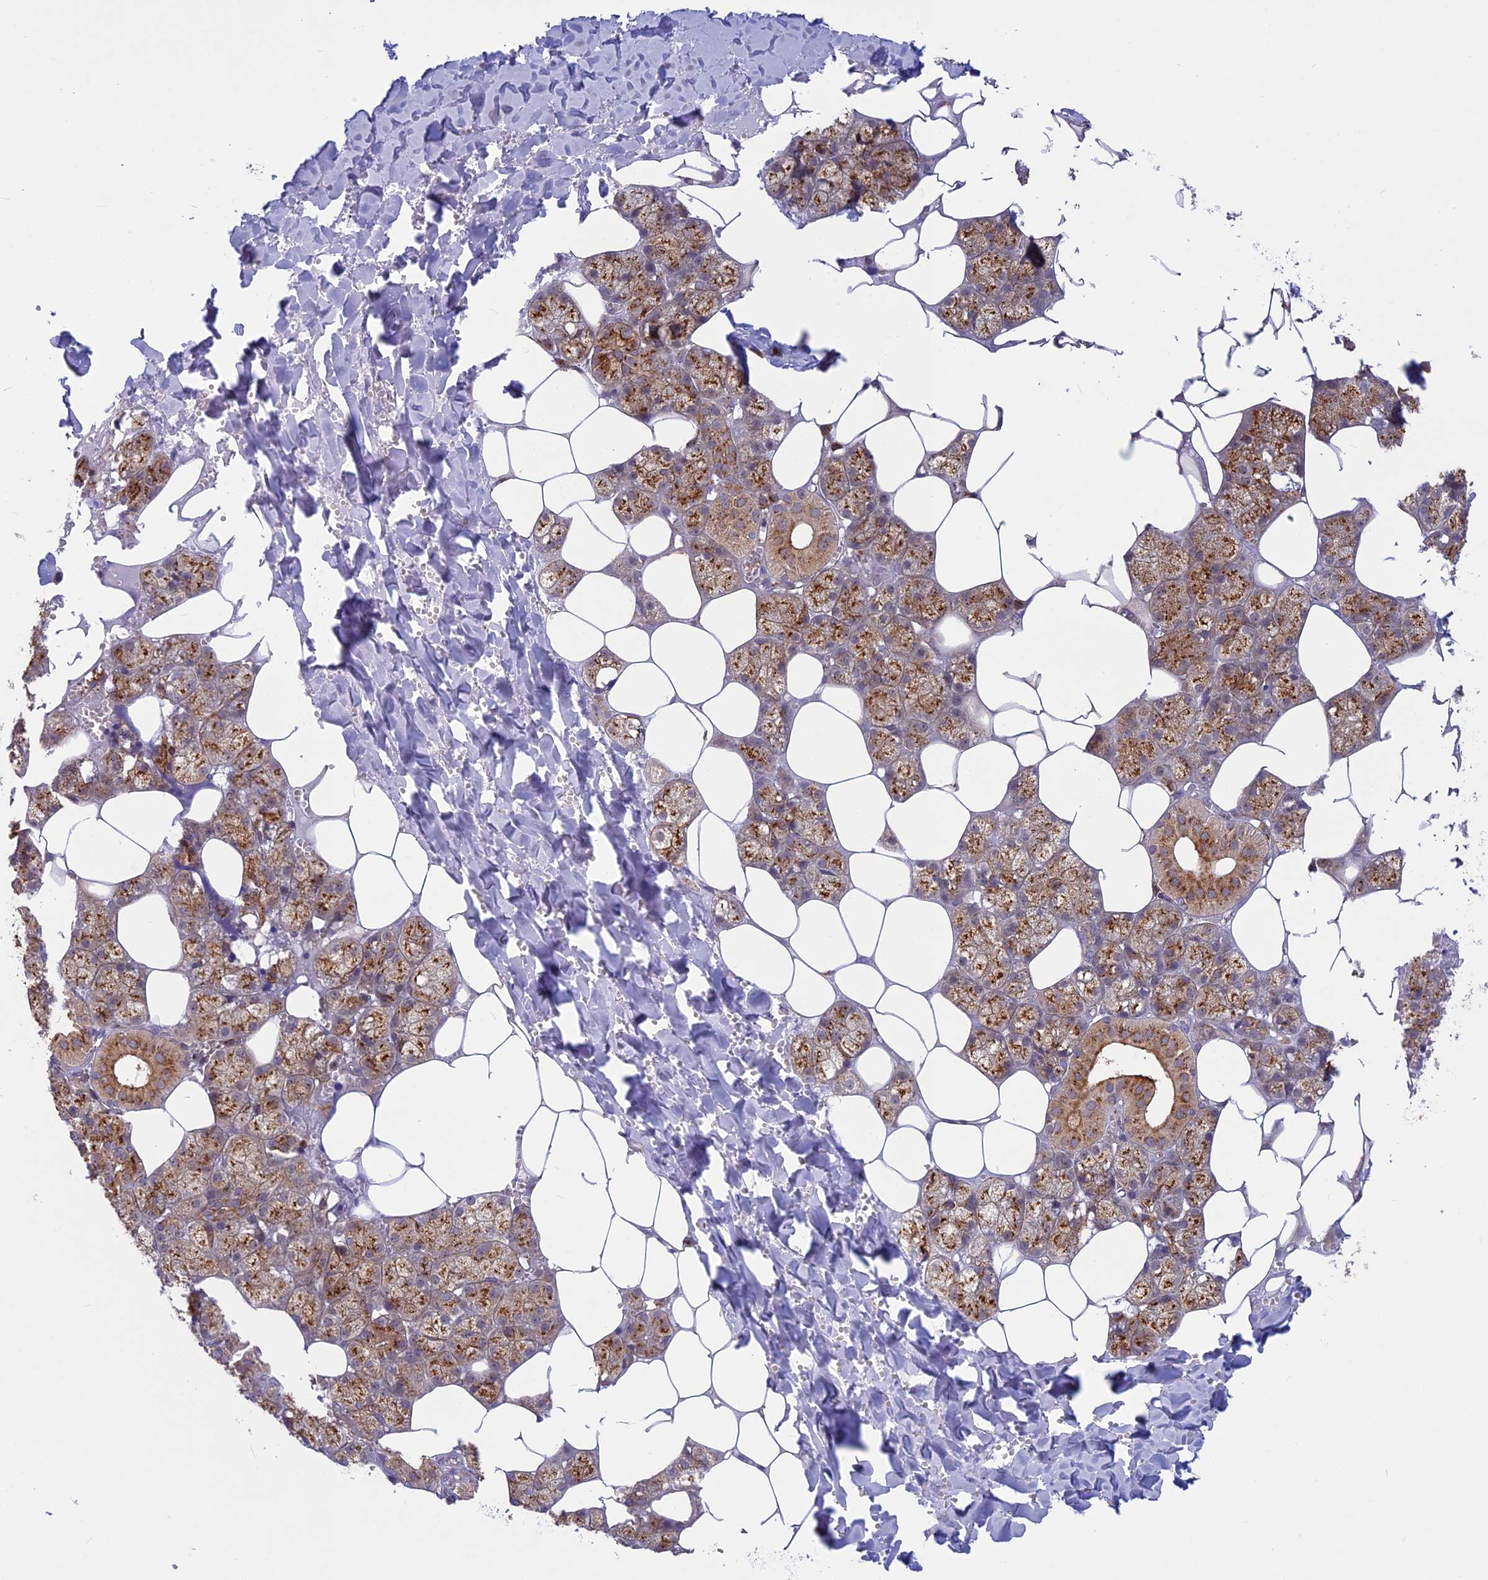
{"staining": {"intensity": "strong", "quantity": ">75%", "location": "cytoplasmic/membranous"}, "tissue": "salivary gland", "cell_type": "Glandular cells", "image_type": "normal", "snomed": [{"axis": "morphology", "description": "Normal tissue, NOS"}, {"axis": "topography", "description": "Salivary gland"}], "caption": "Normal salivary gland was stained to show a protein in brown. There is high levels of strong cytoplasmic/membranous expression in about >75% of glandular cells.", "gene": "CLINT1", "patient": {"sex": "male", "age": 62}}